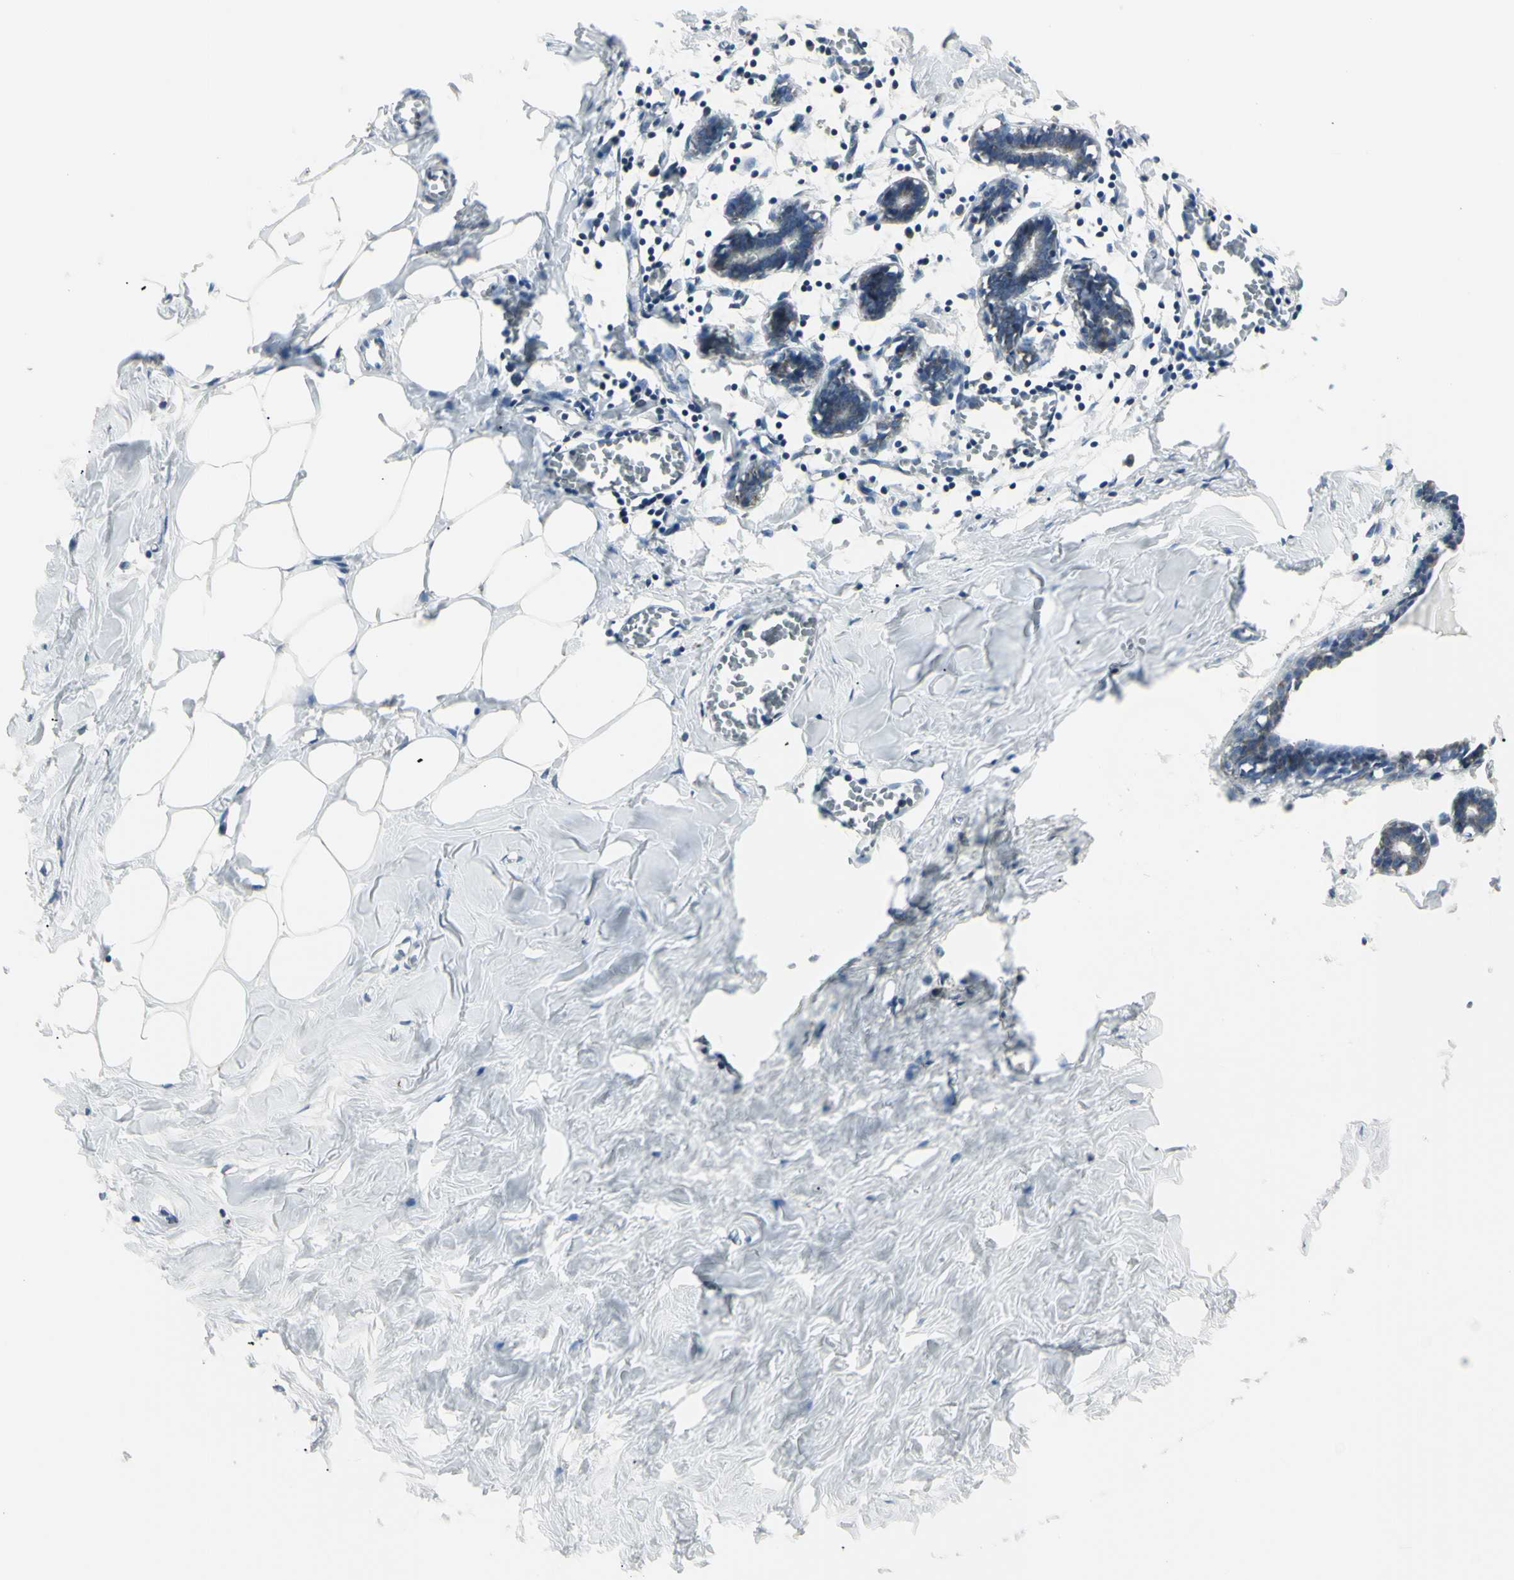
{"staining": {"intensity": "negative", "quantity": "none", "location": "none"}, "tissue": "breast", "cell_type": "Adipocytes", "image_type": "normal", "snomed": [{"axis": "morphology", "description": "Normal tissue, NOS"}, {"axis": "topography", "description": "Breast"}], "caption": "This photomicrograph is of normal breast stained with immunohistochemistry (IHC) to label a protein in brown with the nuclei are counter-stained blue. There is no positivity in adipocytes.", "gene": "CYB5R1", "patient": {"sex": "female", "age": 27}}